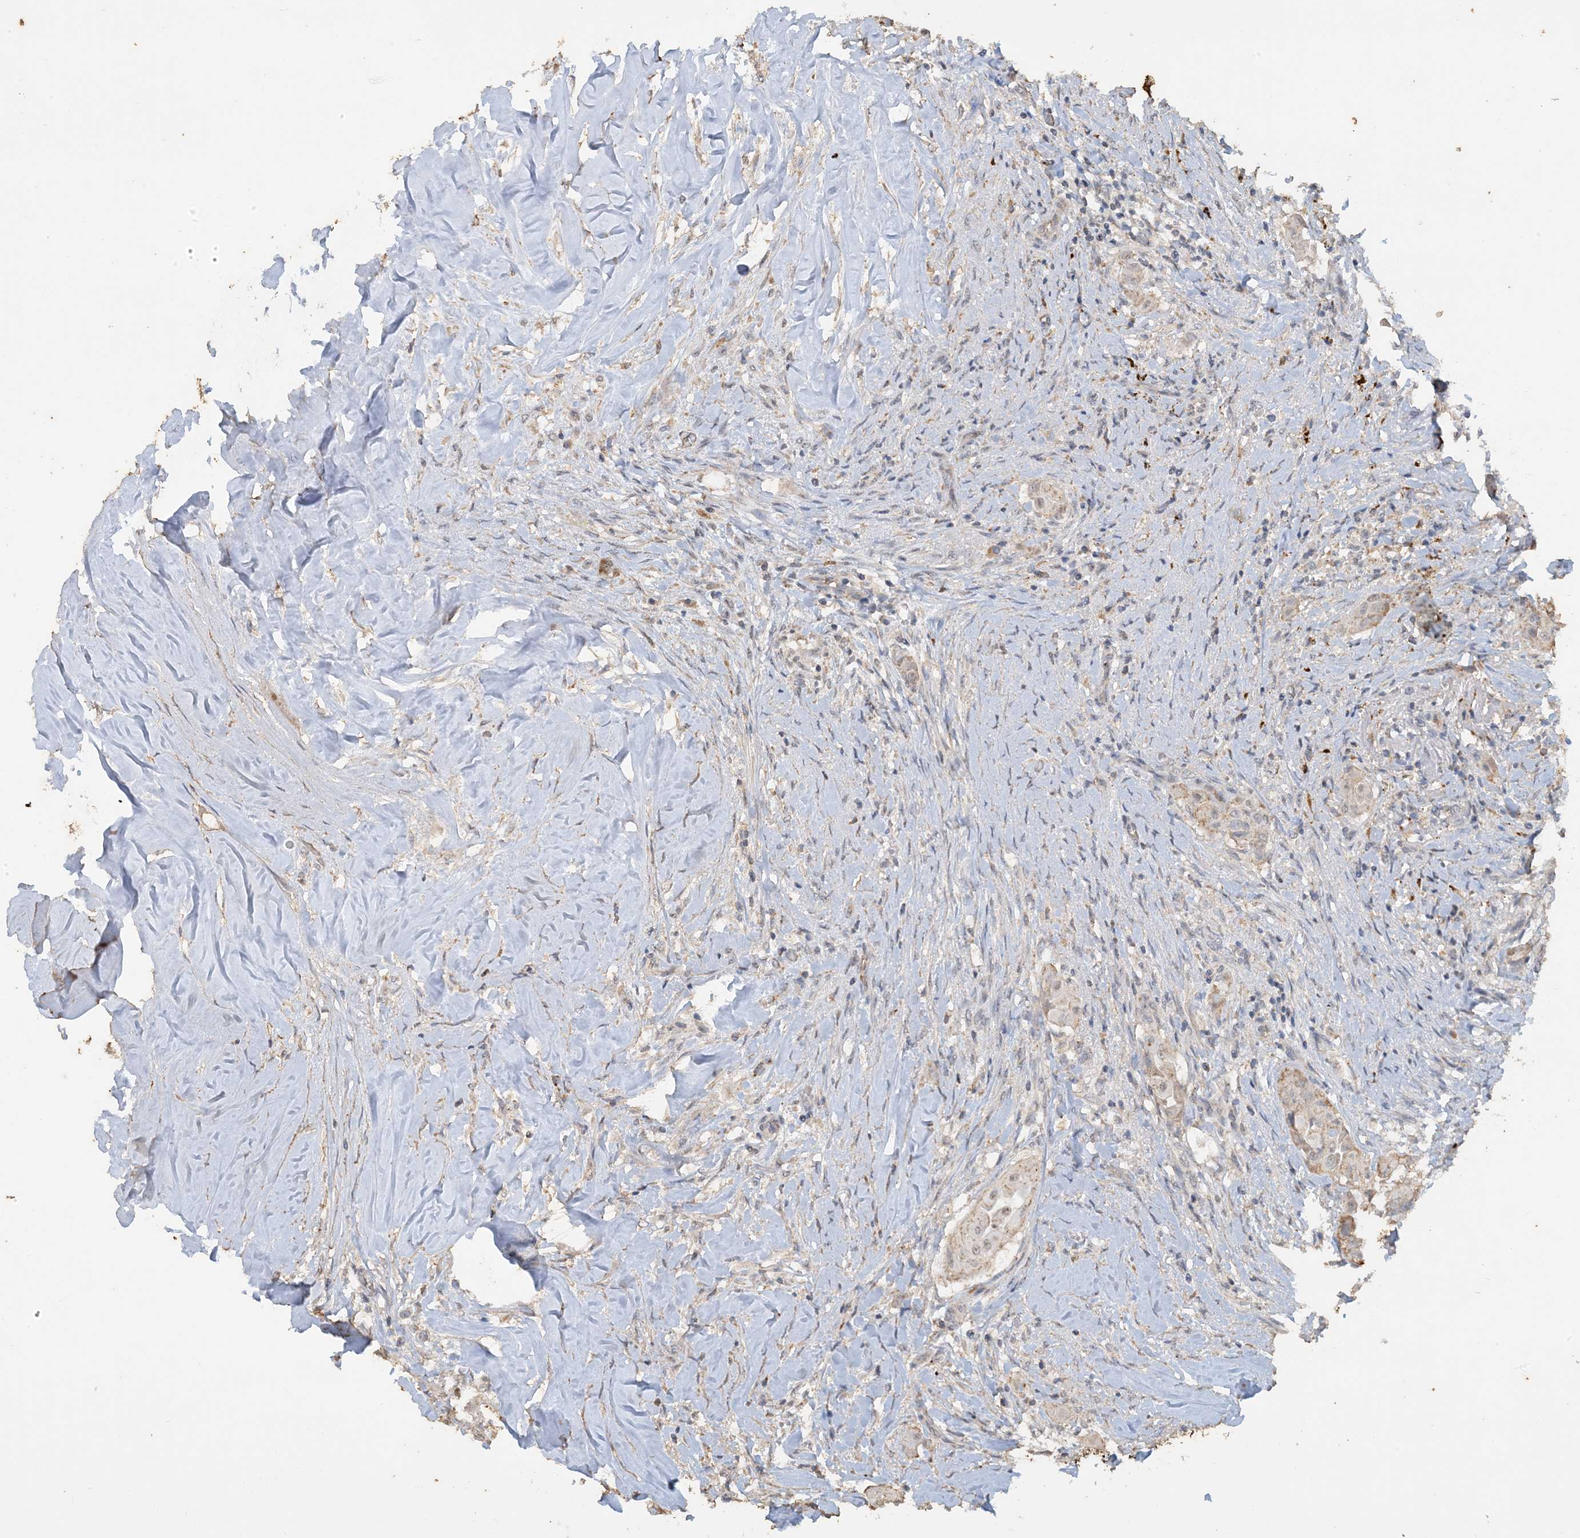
{"staining": {"intensity": "weak", "quantity": "25%-75%", "location": "cytoplasmic/membranous"}, "tissue": "thyroid cancer", "cell_type": "Tumor cells", "image_type": "cancer", "snomed": [{"axis": "morphology", "description": "Papillary adenocarcinoma, NOS"}, {"axis": "topography", "description": "Thyroid gland"}], "caption": "Brown immunohistochemical staining in human thyroid papillary adenocarcinoma displays weak cytoplasmic/membranous expression in approximately 25%-75% of tumor cells.", "gene": "SFMBT2", "patient": {"sex": "female", "age": 59}}